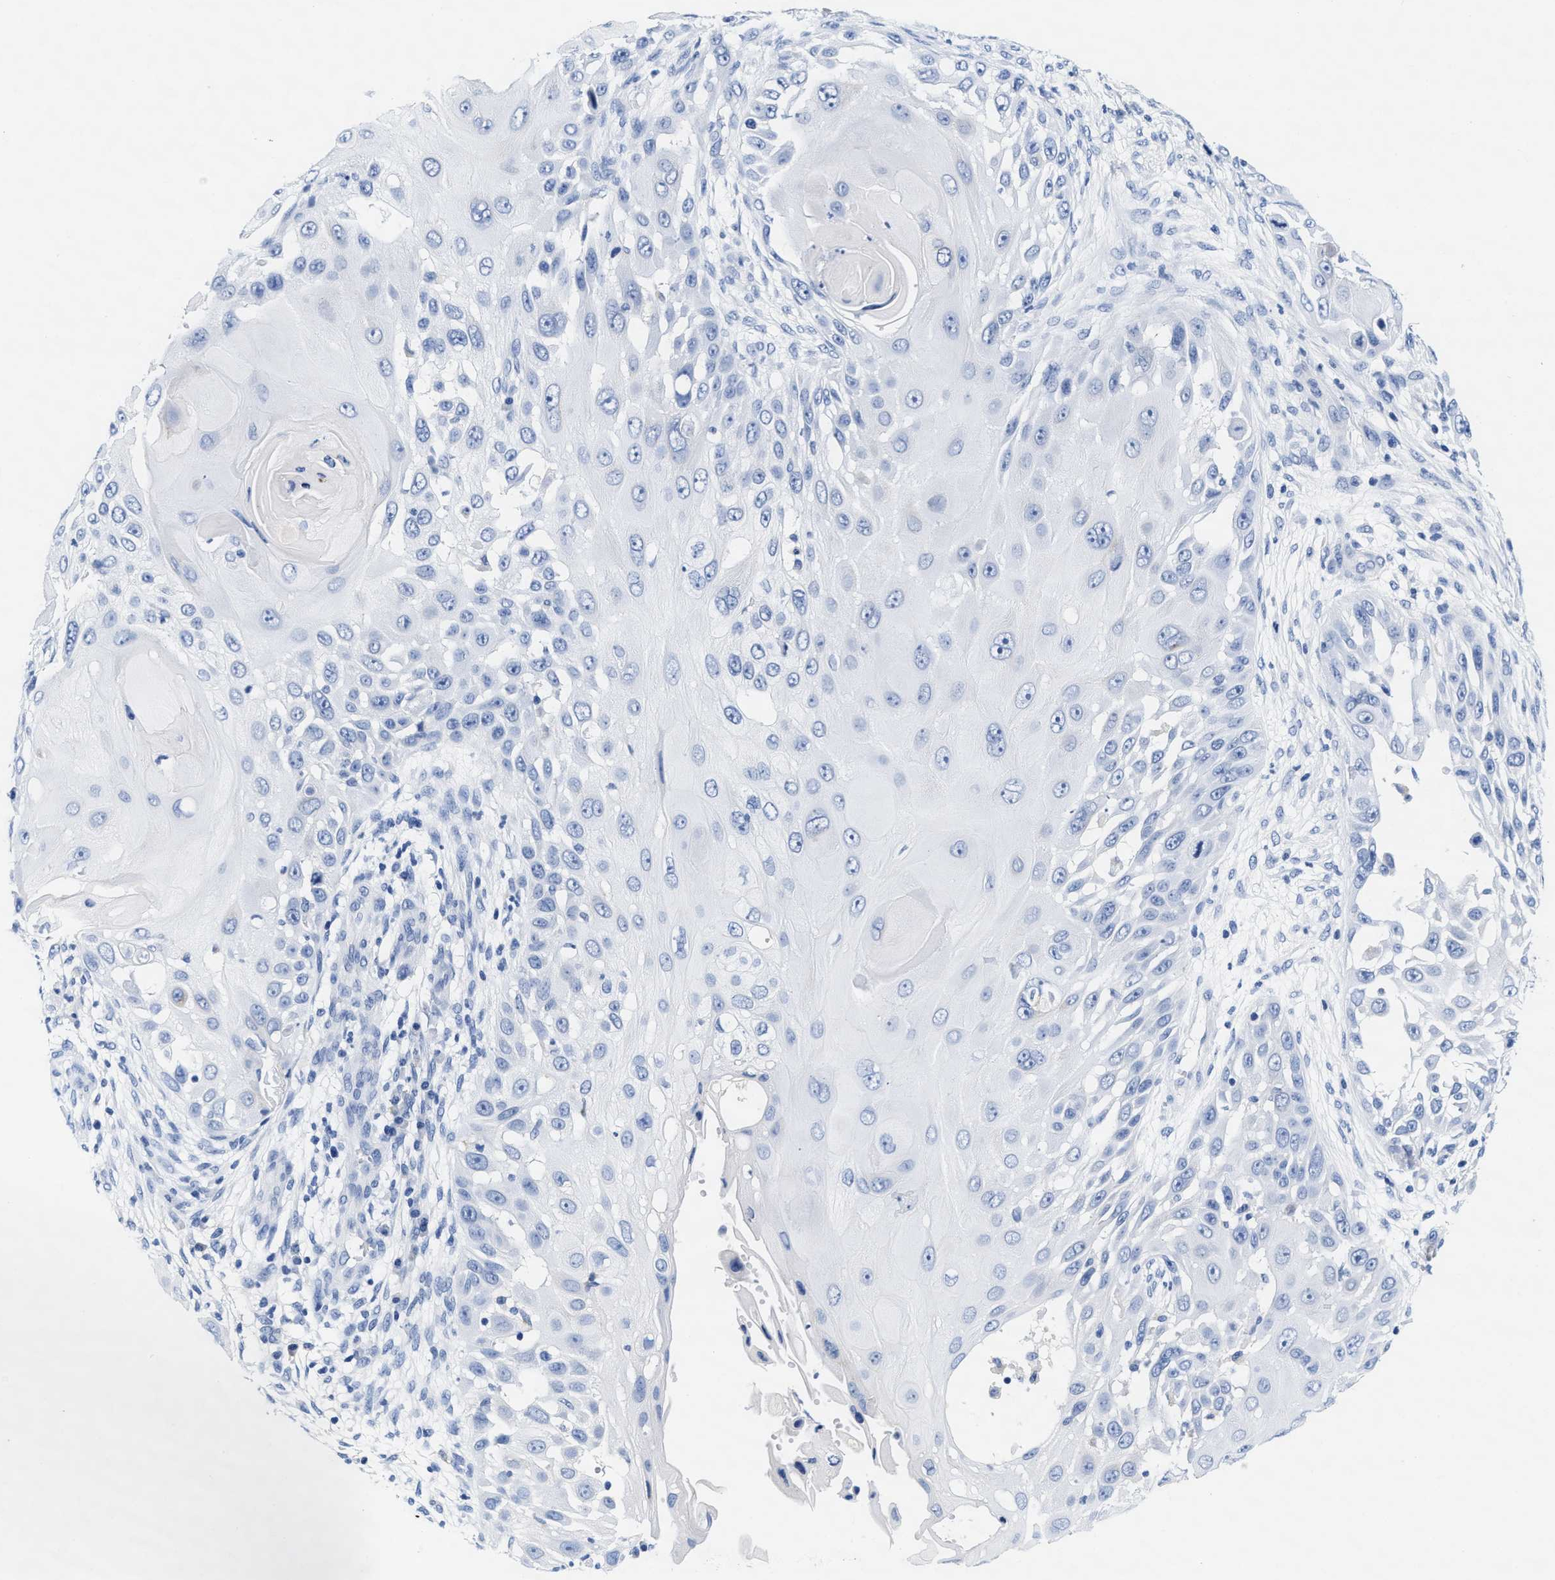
{"staining": {"intensity": "negative", "quantity": "none", "location": "none"}, "tissue": "skin cancer", "cell_type": "Tumor cells", "image_type": "cancer", "snomed": [{"axis": "morphology", "description": "Squamous cell carcinoma, NOS"}, {"axis": "topography", "description": "Skin"}], "caption": "Tumor cells show no significant staining in squamous cell carcinoma (skin). (IHC, brightfield microscopy, high magnification).", "gene": "TTC3", "patient": {"sex": "female", "age": 44}}